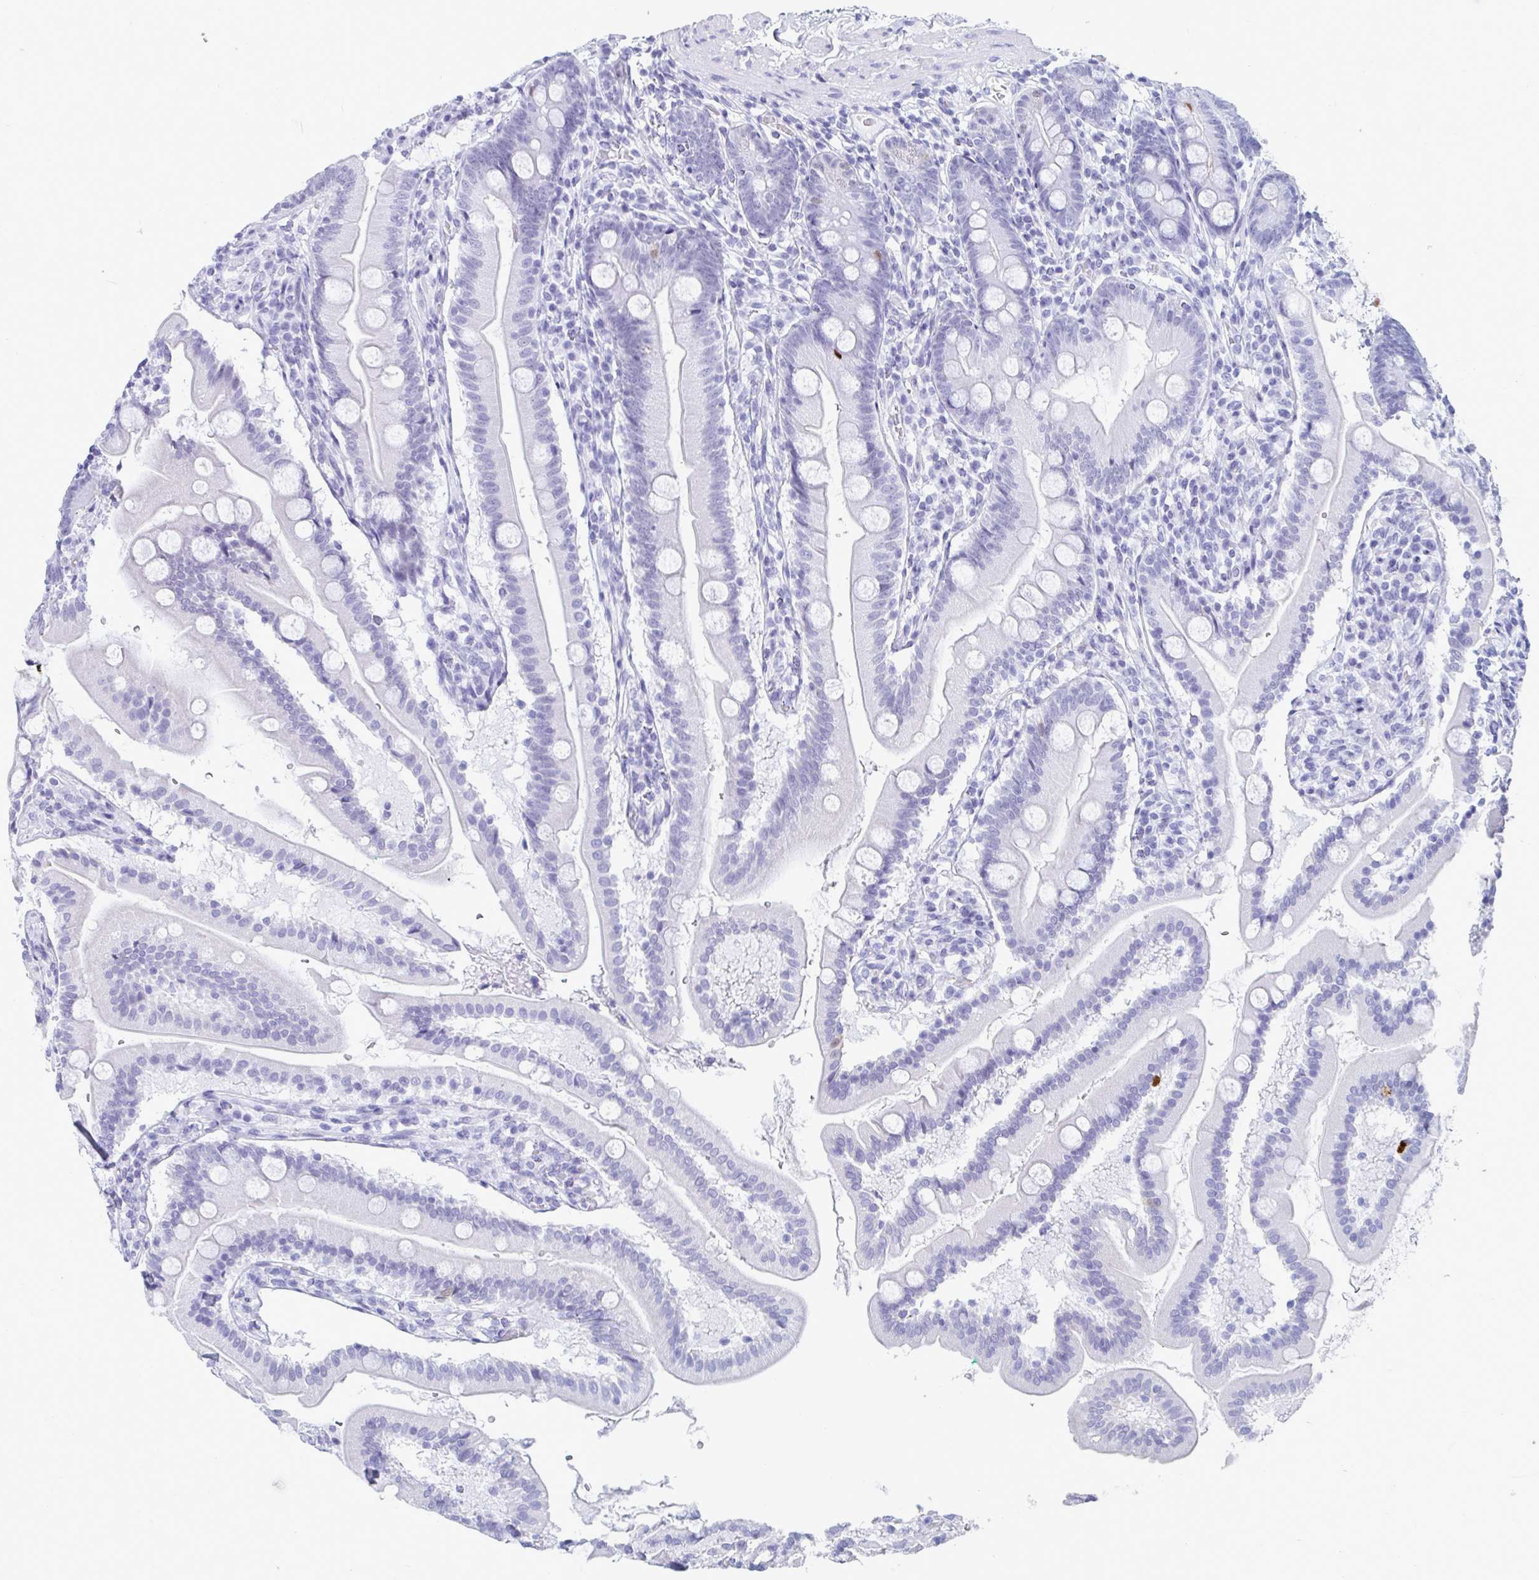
{"staining": {"intensity": "moderate", "quantity": "<25%", "location": "cytoplasmic/membranous"}, "tissue": "duodenum", "cell_type": "Glandular cells", "image_type": "normal", "snomed": [{"axis": "morphology", "description": "Normal tissue, NOS"}, {"axis": "topography", "description": "Duodenum"}], "caption": "Moderate cytoplasmic/membranous expression for a protein is appreciated in about <25% of glandular cells of normal duodenum using immunohistochemistry.", "gene": "GKN2", "patient": {"sex": "female", "age": 67}}